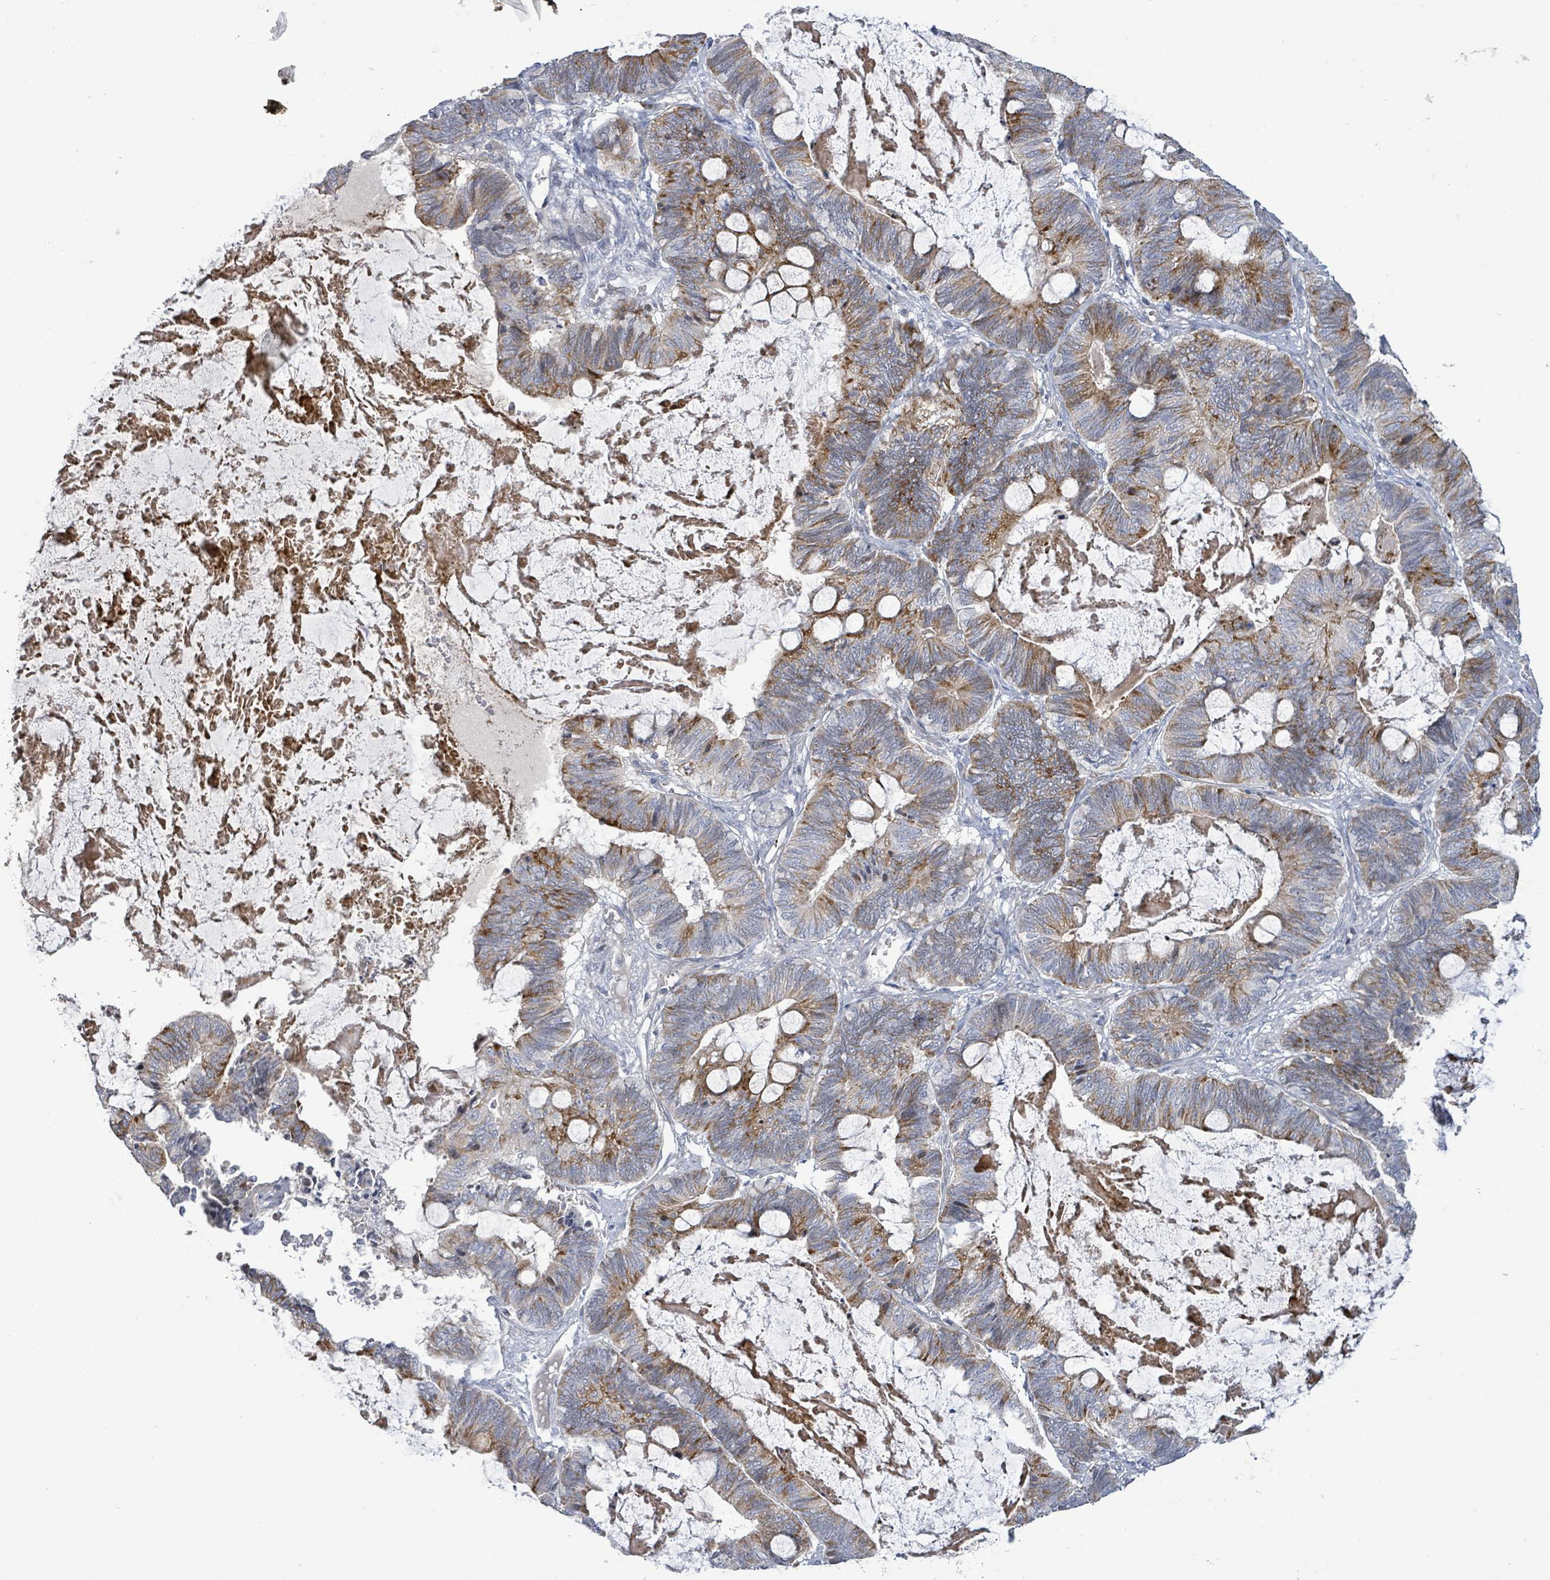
{"staining": {"intensity": "moderate", "quantity": "25%-75%", "location": "cytoplasmic/membranous"}, "tissue": "ovarian cancer", "cell_type": "Tumor cells", "image_type": "cancer", "snomed": [{"axis": "morphology", "description": "Cystadenocarcinoma, mucinous, NOS"}, {"axis": "topography", "description": "Ovary"}], "caption": "Brown immunohistochemical staining in ovarian cancer exhibits moderate cytoplasmic/membranous expression in about 25%-75% of tumor cells.", "gene": "LILRA4", "patient": {"sex": "female", "age": 61}}